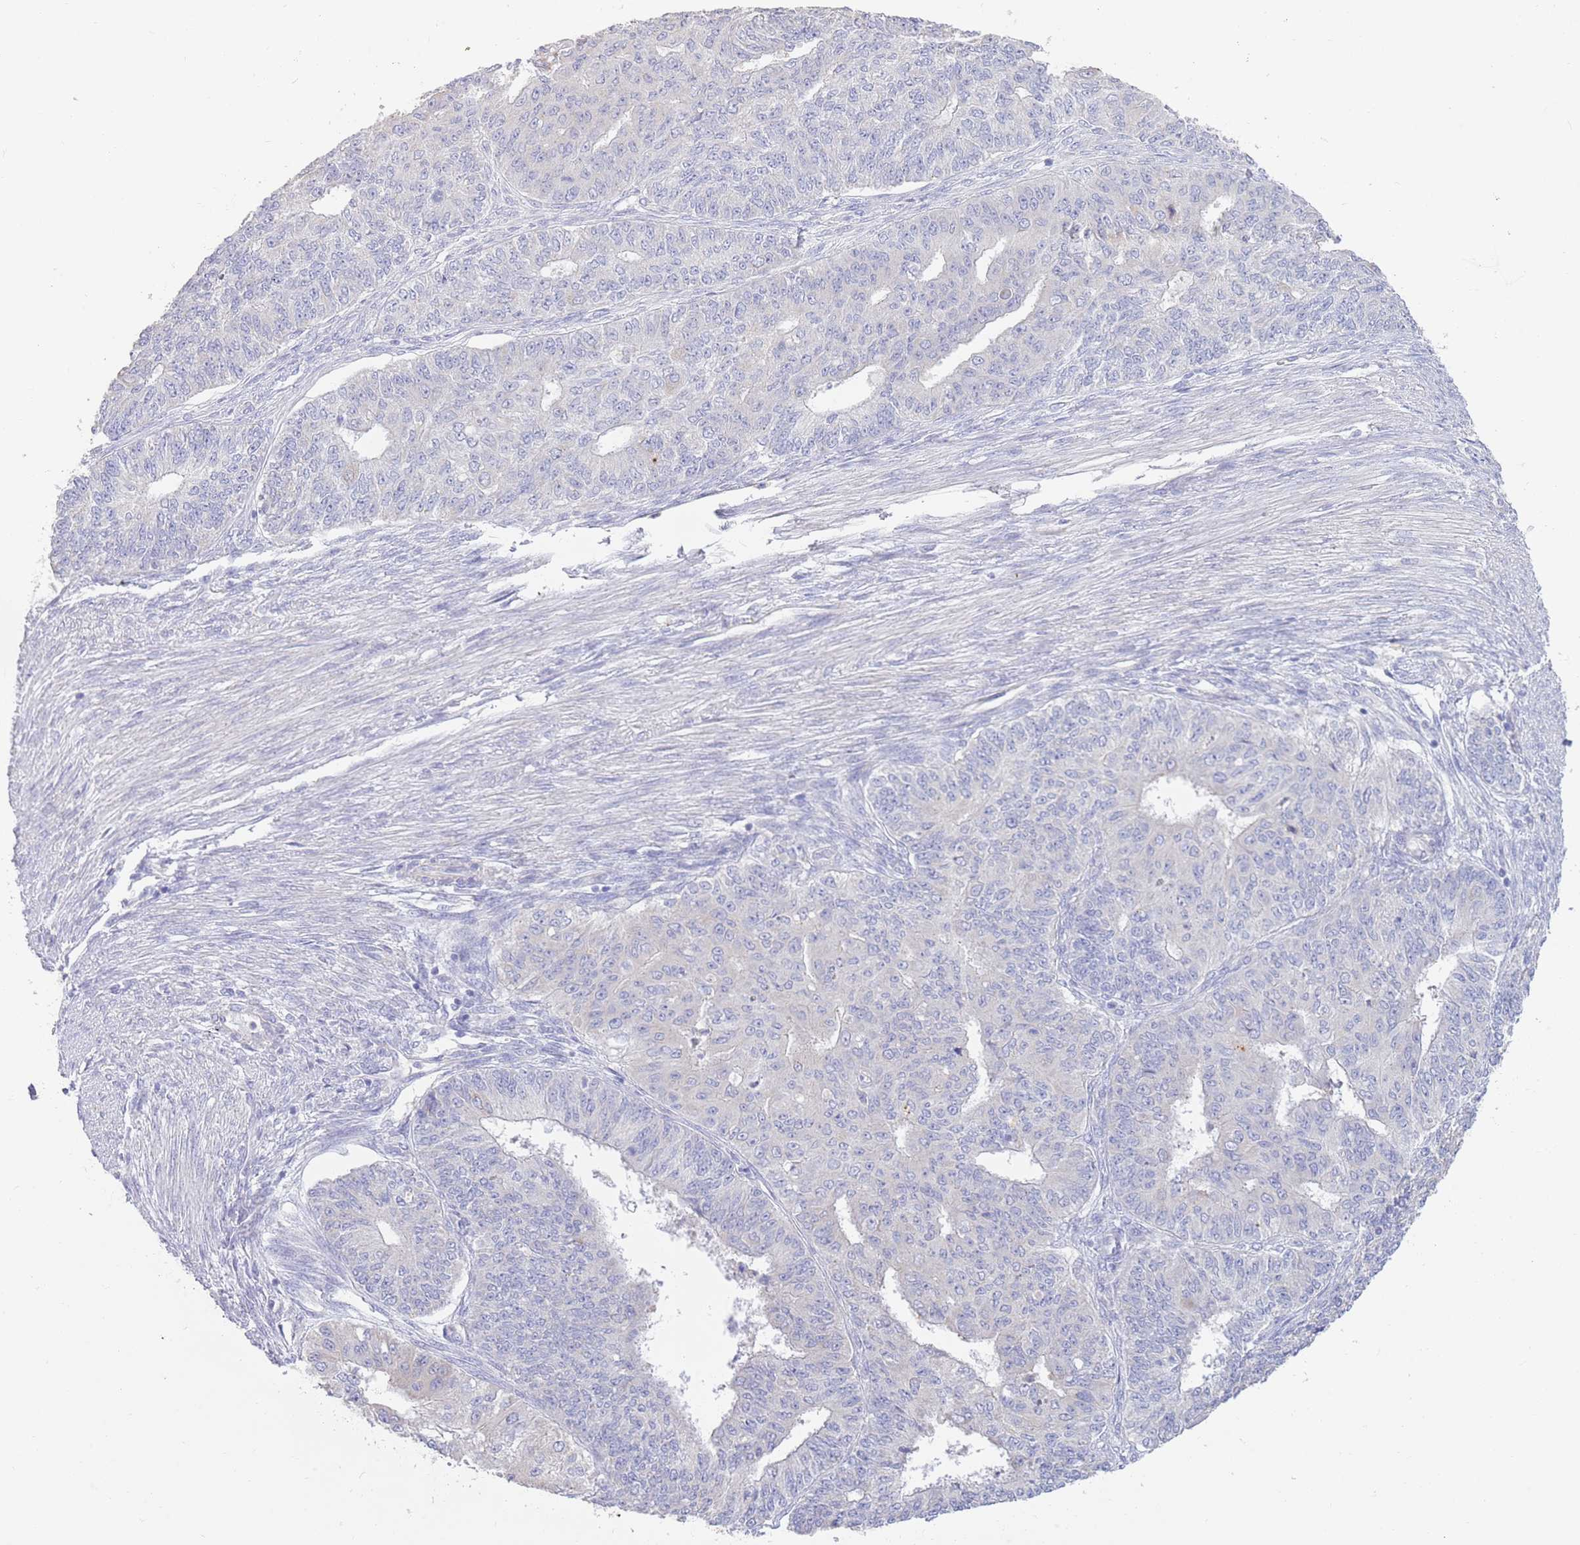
{"staining": {"intensity": "negative", "quantity": "none", "location": "none"}, "tissue": "endometrial cancer", "cell_type": "Tumor cells", "image_type": "cancer", "snomed": [{"axis": "morphology", "description": "Adenocarcinoma, NOS"}, {"axis": "topography", "description": "Endometrium"}], "caption": "High magnification brightfield microscopy of endometrial adenocarcinoma stained with DAB (3,3'-diaminobenzidine) (brown) and counterstained with hematoxylin (blue): tumor cells show no significant expression.", "gene": "CCDC149", "patient": {"sex": "female", "age": 32}}